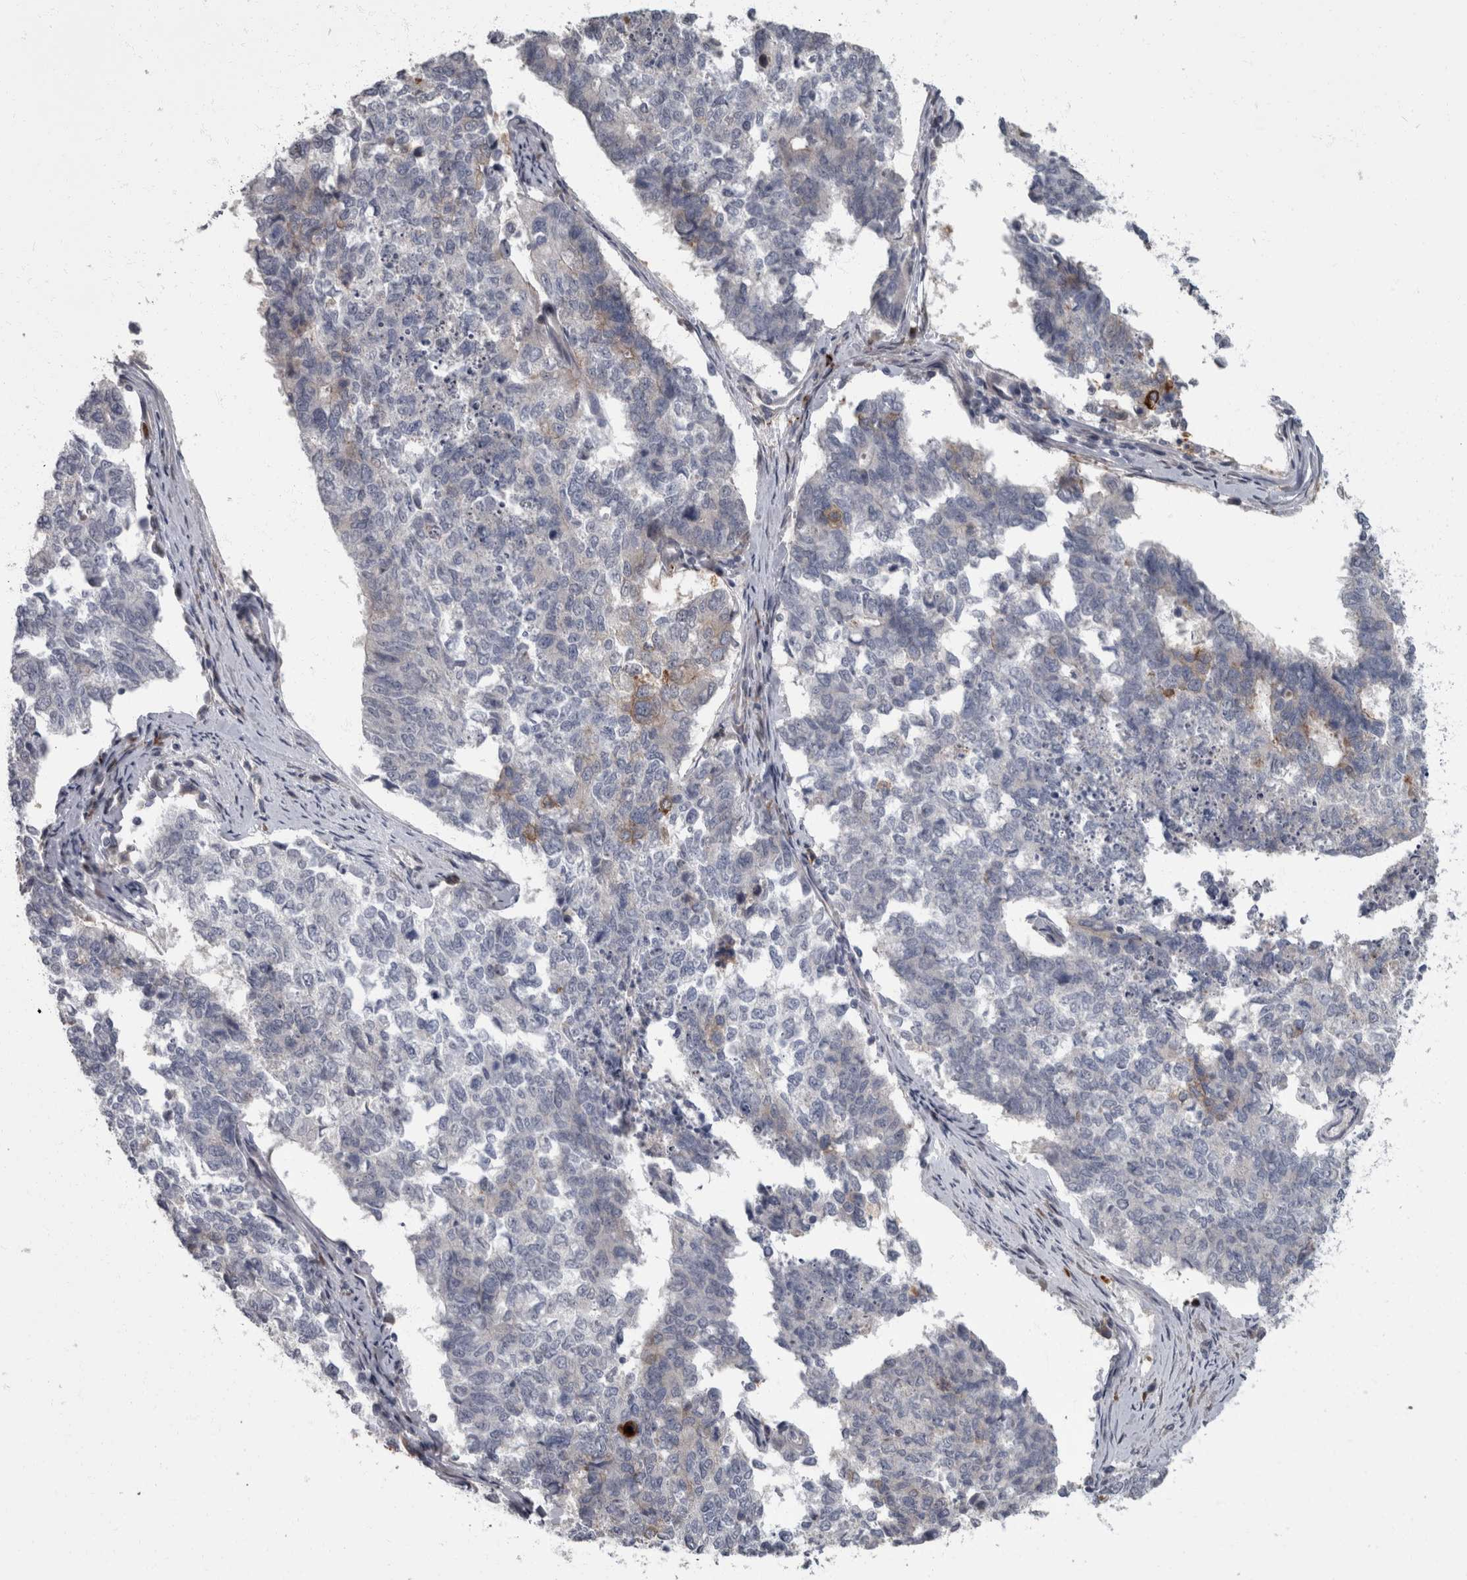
{"staining": {"intensity": "weak", "quantity": "<25%", "location": "cytoplasmic/membranous"}, "tissue": "cervical cancer", "cell_type": "Tumor cells", "image_type": "cancer", "snomed": [{"axis": "morphology", "description": "Squamous cell carcinoma, NOS"}, {"axis": "topography", "description": "Cervix"}], "caption": "IHC micrograph of cervical squamous cell carcinoma stained for a protein (brown), which displays no staining in tumor cells. (DAB immunohistochemistry with hematoxylin counter stain).", "gene": "CDC42BPG", "patient": {"sex": "female", "age": 63}}